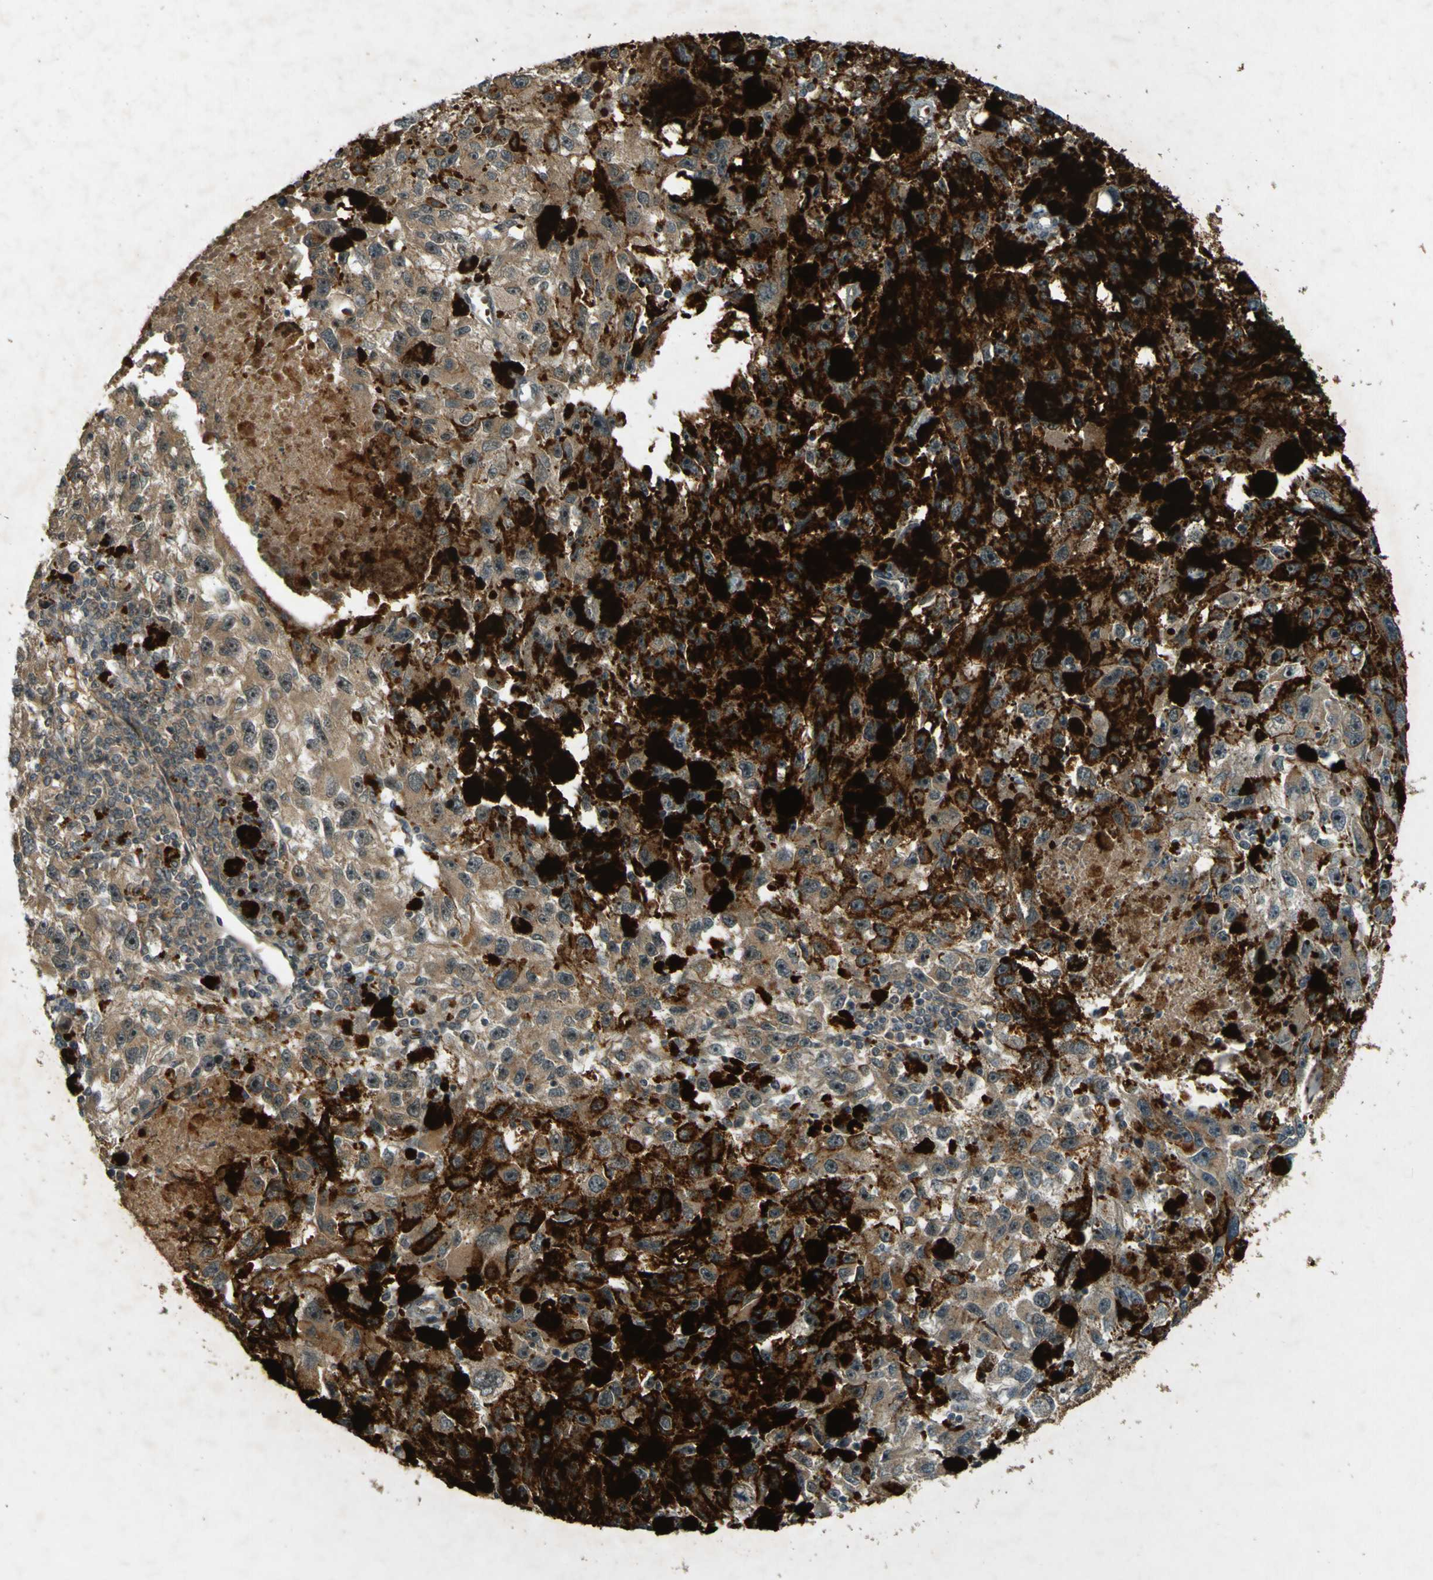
{"staining": {"intensity": "weak", "quantity": ">75%", "location": "cytoplasmic/membranous"}, "tissue": "melanoma", "cell_type": "Tumor cells", "image_type": "cancer", "snomed": [{"axis": "morphology", "description": "Malignant melanoma, NOS"}, {"axis": "topography", "description": "Skin"}], "caption": "Human melanoma stained for a protein (brown) shows weak cytoplasmic/membranous positive positivity in approximately >75% of tumor cells.", "gene": "MPDZ", "patient": {"sex": "female", "age": 104}}